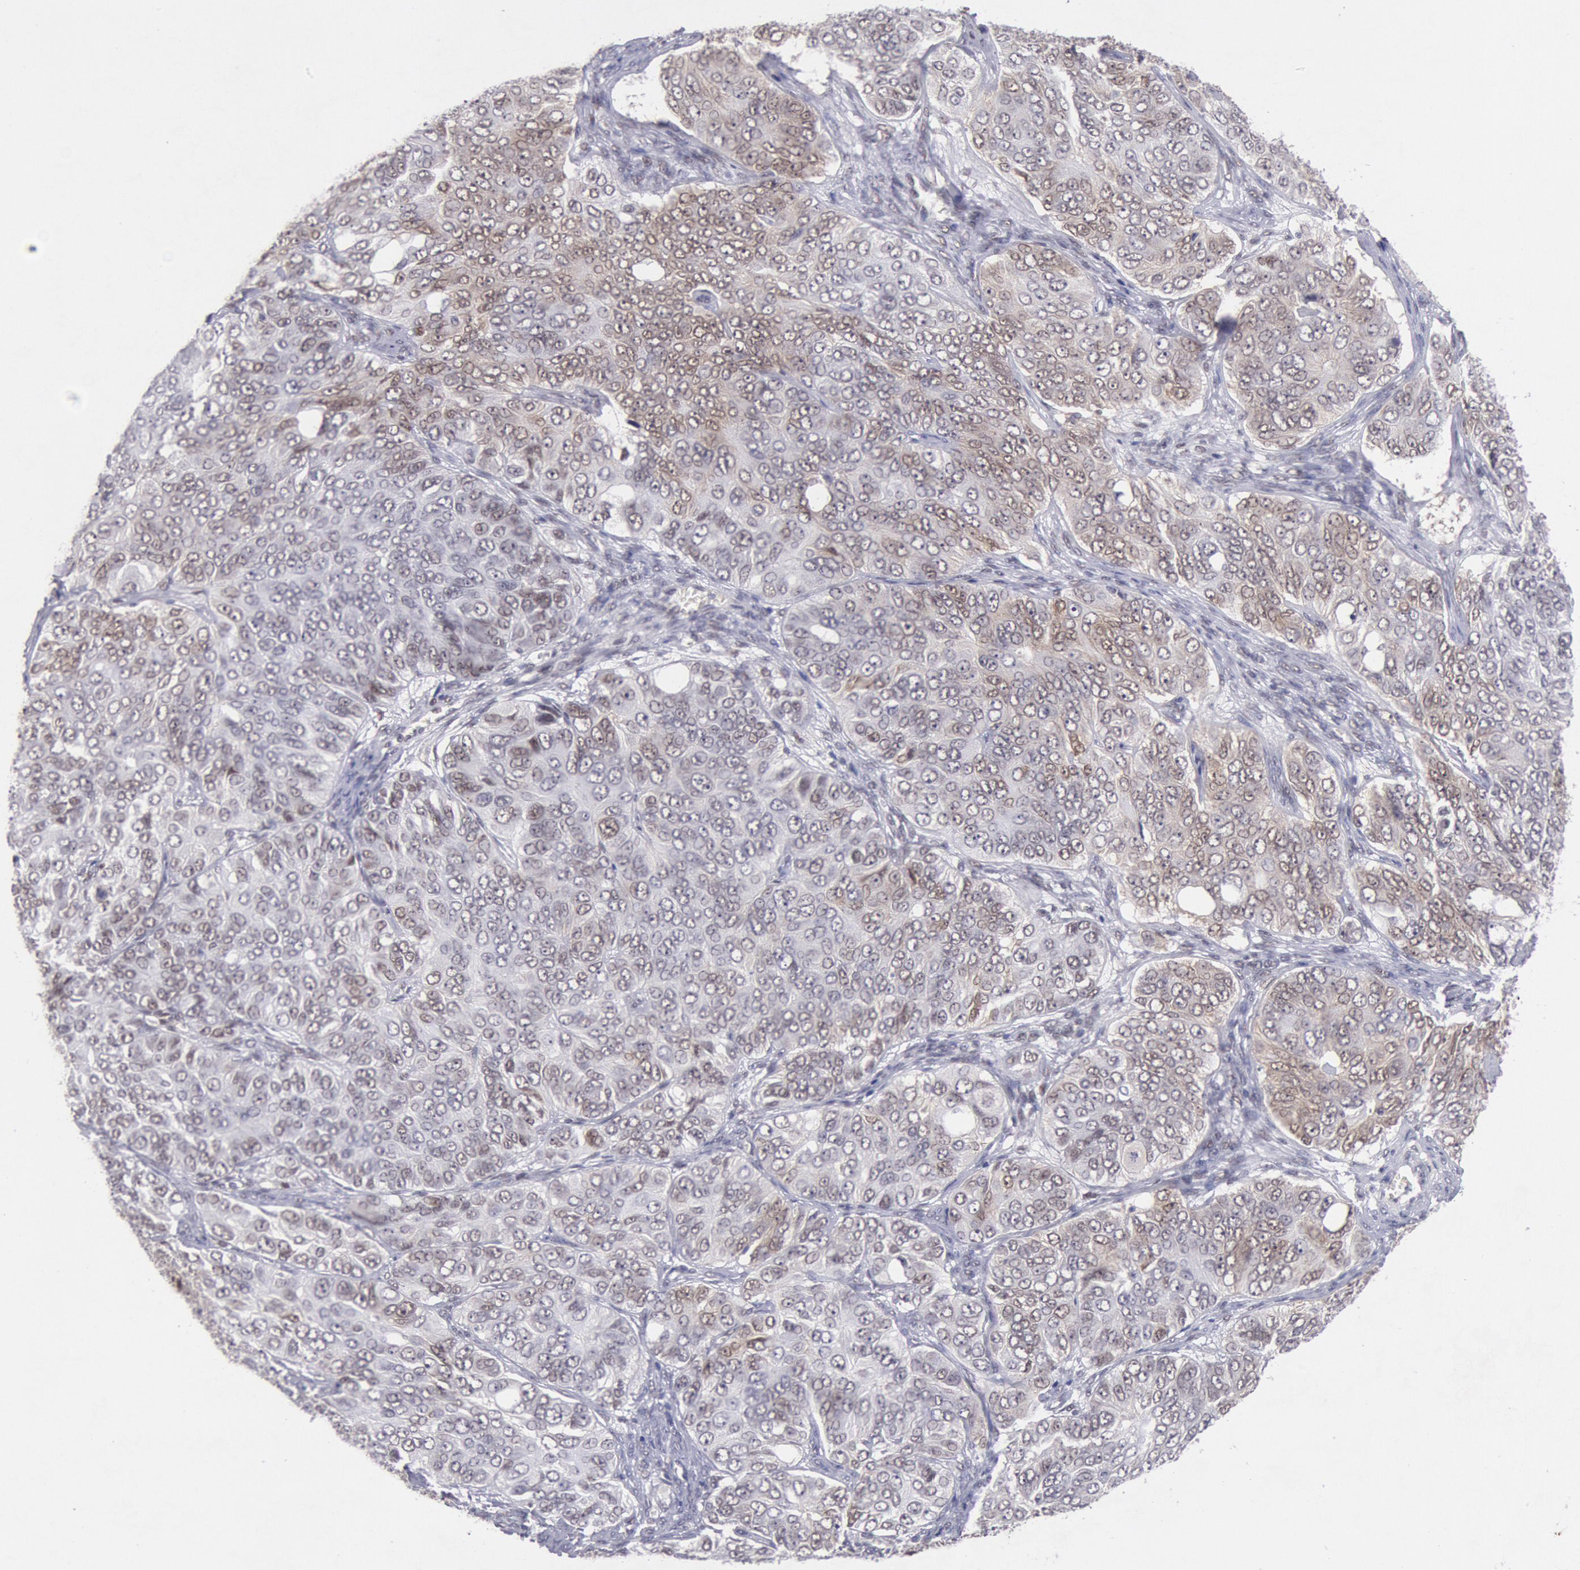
{"staining": {"intensity": "weak", "quantity": "25%-75%", "location": "nuclear"}, "tissue": "ovarian cancer", "cell_type": "Tumor cells", "image_type": "cancer", "snomed": [{"axis": "morphology", "description": "Carcinoma, endometroid"}, {"axis": "topography", "description": "Ovary"}], "caption": "Immunohistochemistry (IHC) of human endometroid carcinoma (ovarian) shows low levels of weak nuclear expression in about 25%-75% of tumor cells.", "gene": "CDKN2B", "patient": {"sex": "female", "age": 51}}